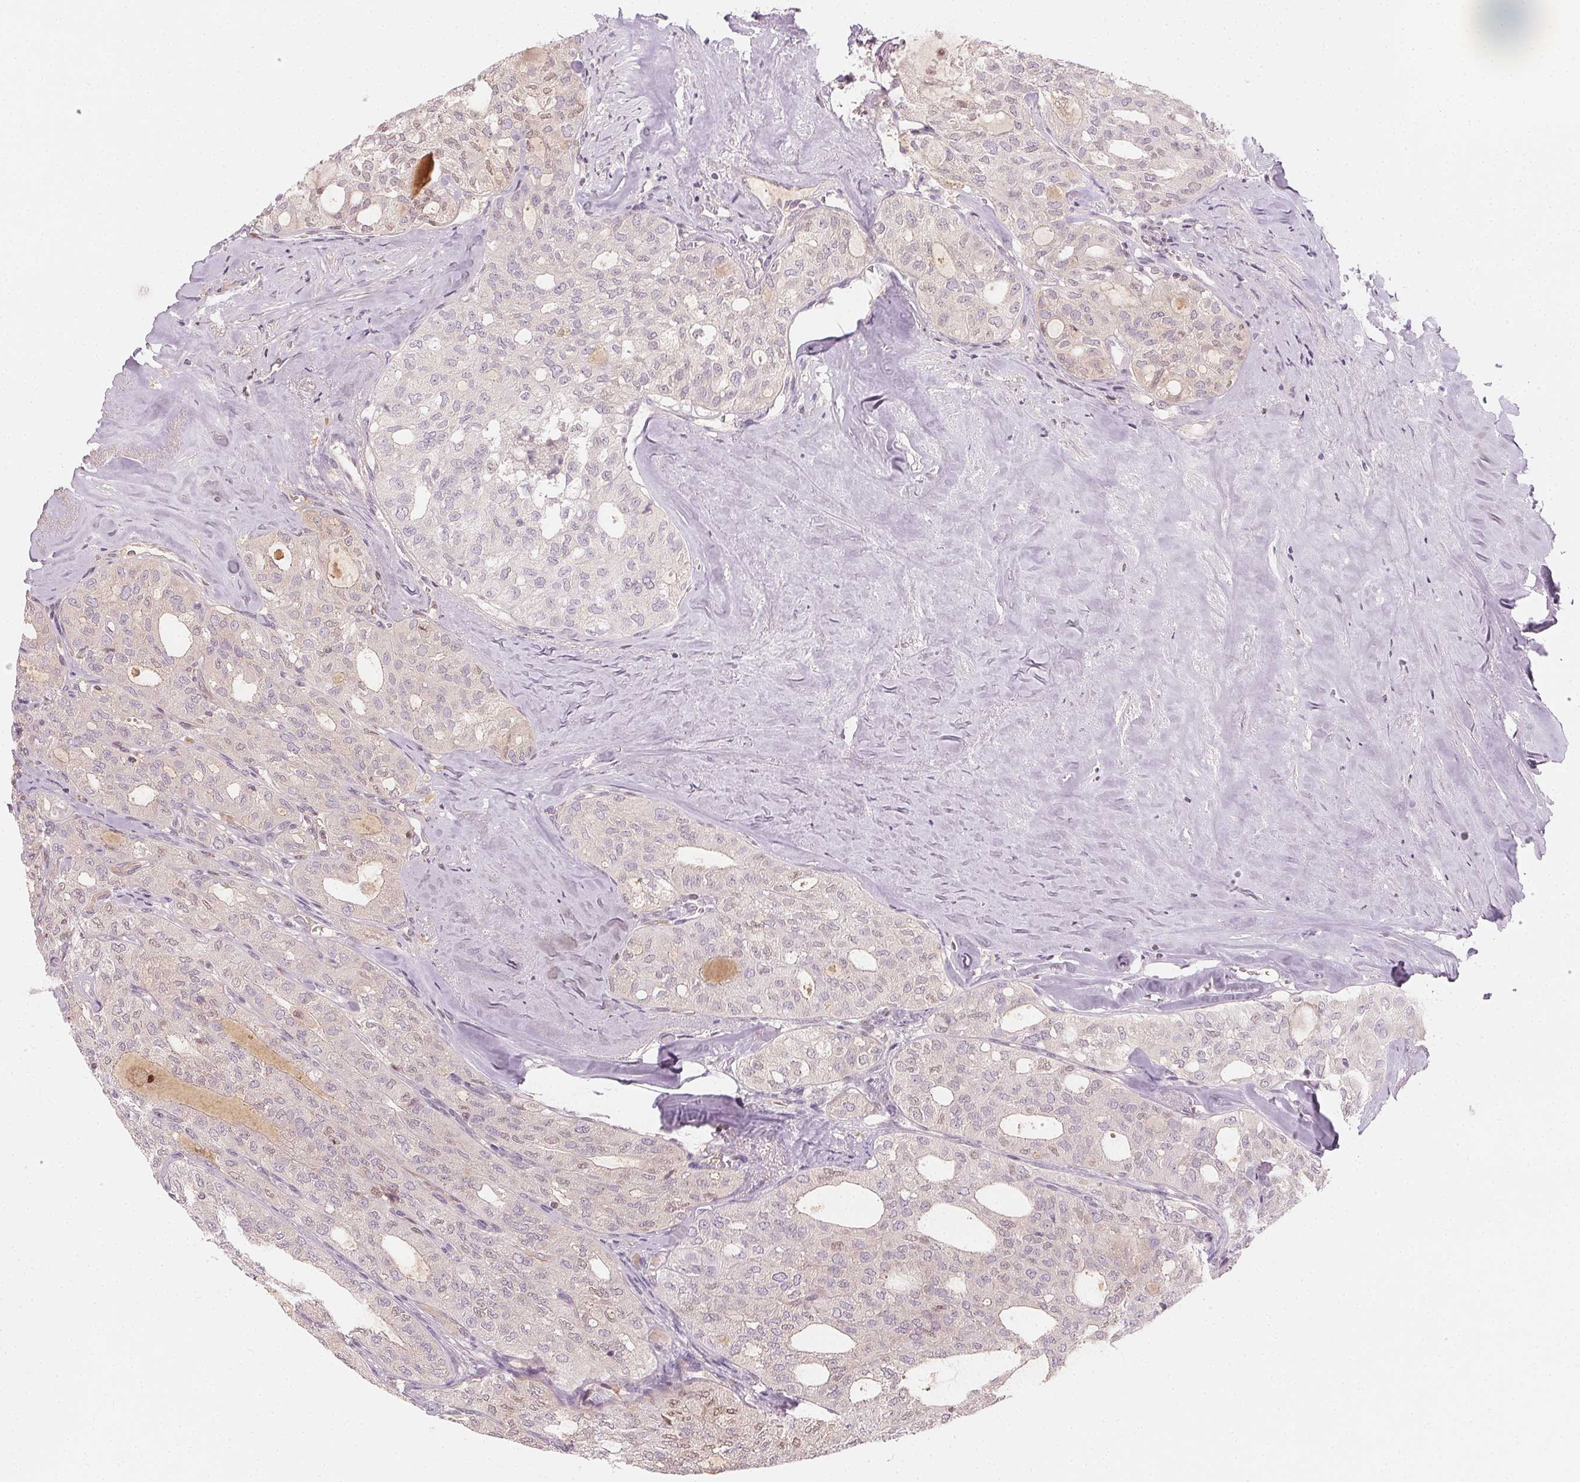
{"staining": {"intensity": "negative", "quantity": "none", "location": "none"}, "tissue": "thyroid cancer", "cell_type": "Tumor cells", "image_type": "cancer", "snomed": [{"axis": "morphology", "description": "Follicular adenoma carcinoma, NOS"}, {"axis": "topography", "description": "Thyroid gland"}], "caption": "A photomicrograph of follicular adenoma carcinoma (thyroid) stained for a protein demonstrates no brown staining in tumor cells.", "gene": "AFM", "patient": {"sex": "male", "age": 75}}